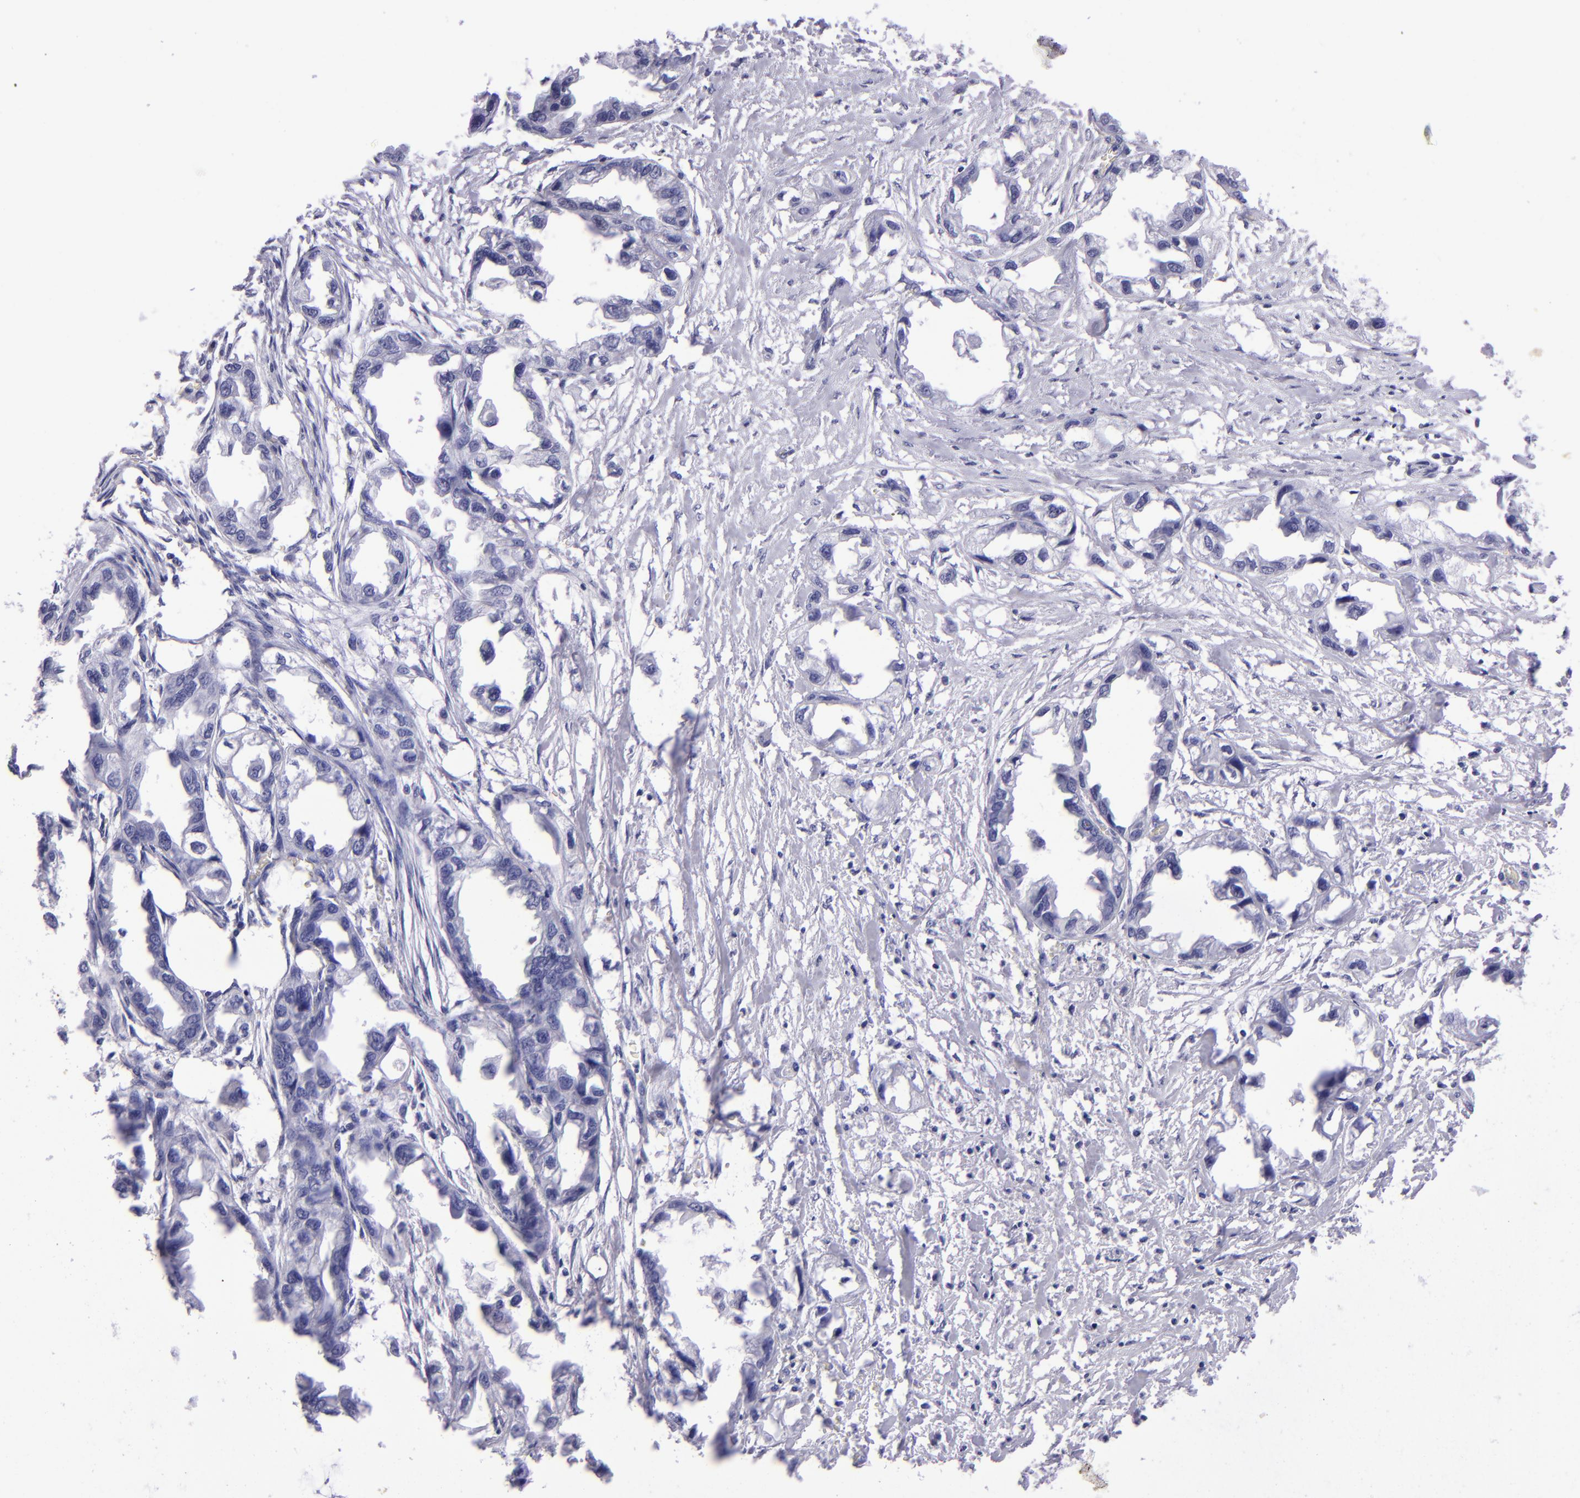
{"staining": {"intensity": "negative", "quantity": "none", "location": "none"}, "tissue": "endometrial cancer", "cell_type": "Tumor cells", "image_type": "cancer", "snomed": [{"axis": "morphology", "description": "Adenocarcinoma, NOS"}, {"axis": "topography", "description": "Endometrium"}], "caption": "Photomicrograph shows no significant protein positivity in tumor cells of endometrial cancer.", "gene": "TYRP1", "patient": {"sex": "female", "age": 67}}